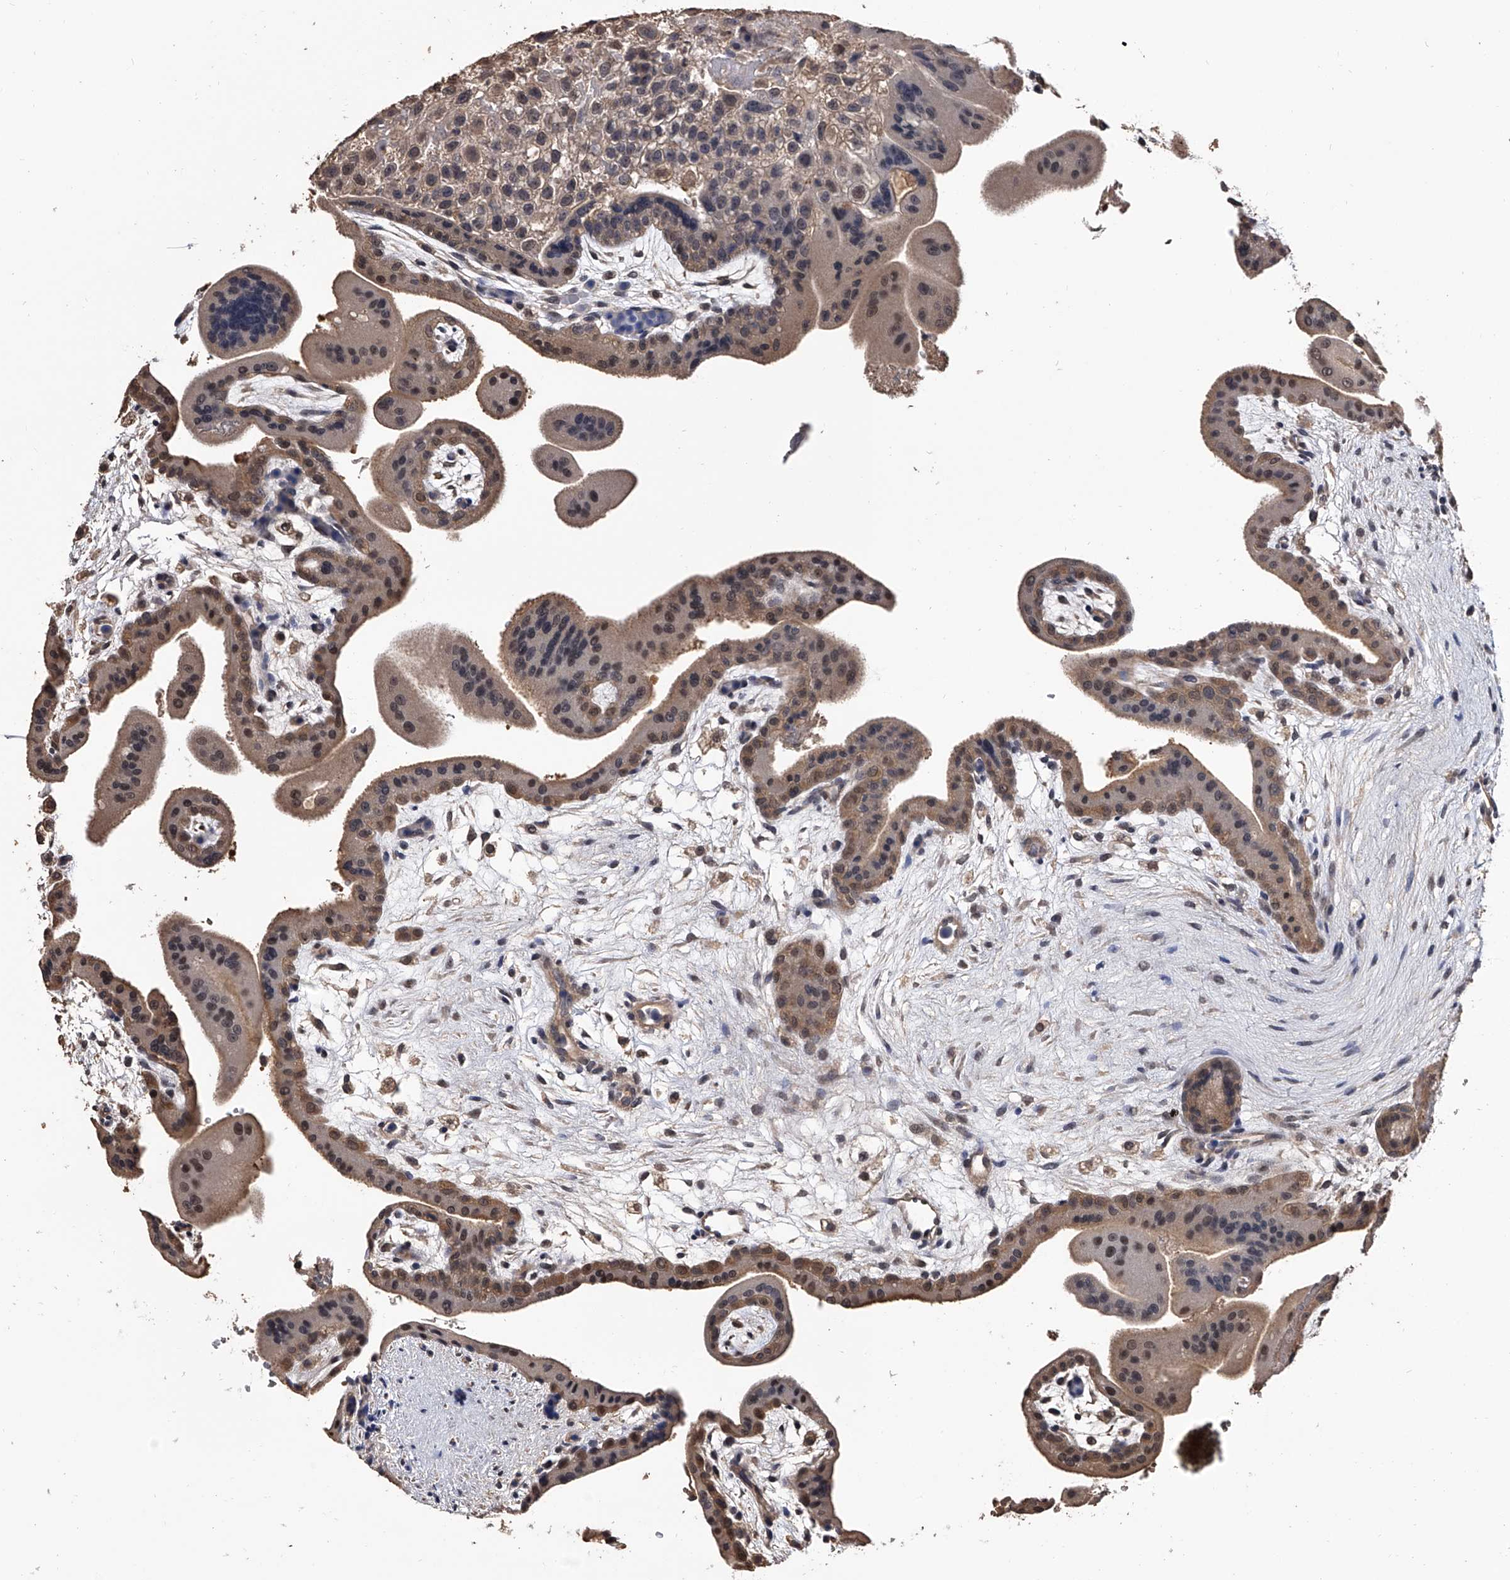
{"staining": {"intensity": "moderate", "quantity": ">75%", "location": "cytoplasmic/membranous,nuclear"}, "tissue": "placenta", "cell_type": "Decidual cells", "image_type": "normal", "snomed": [{"axis": "morphology", "description": "Normal tissue, NOS"}, {"axis": "topography", "description": "Placenta"}], "caption": "Protein staining reveals moderate cytoplasmic/membranous,nuclear expression in about >75% of decidual cells in unremarkable placenta. (DAB (3,3'-diaminobenzidine) IHC, brown staining for protein, blue staining for nuclei).", "gene": "EFCAB7", "patient": {"sex": "female", "age": 35}}